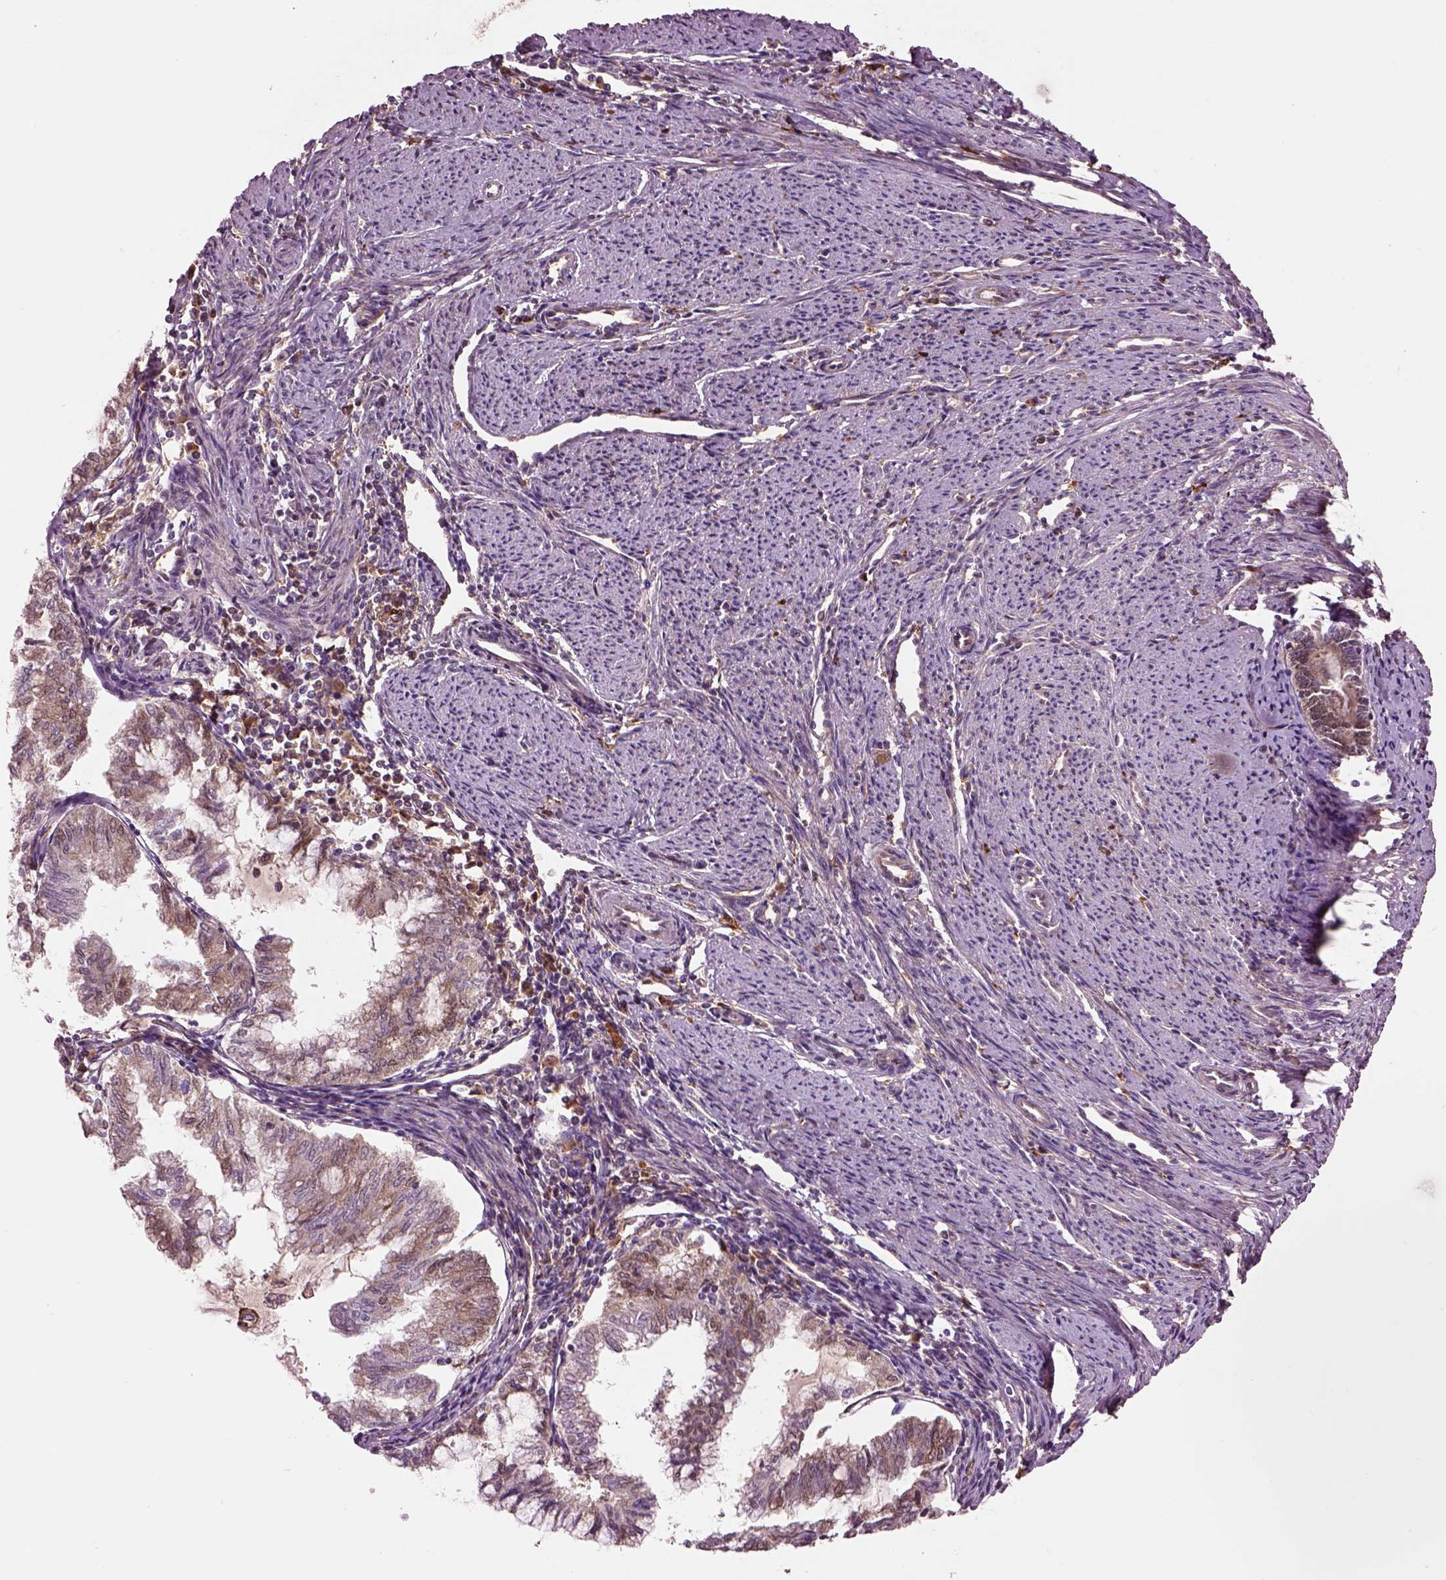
{"staining": {"intensity": "moderate", "quantity": ">75%", "location": "cytoplasmic/membranous"}, "tissue": "endometrial cancer", "cell_type": "Tumor cells", "image_type": "cancer", "snomed": [{"axis": "morphology", "description": "Adenocarcinoma, NOS"}, {"axis": "topography", "description": "Endometrium"}], "caption": "Immunohistochemistry (IHC) staining of endometrial cancer (adenocarcinoma), which demonstrates medium levels of moderate cytoplasmic/membranous positivity in approximately >75% of tumor cells indicating moderate cytoplasmic/membranous protein positivity. The staining was performed using DAB (3,3'-diaminobenzidine) (brown) for protein detection and nuclei were counterstained in hematoxylin (blue).", "gene": "MDP1", "patient": {"sex": "female", "age": 79}}